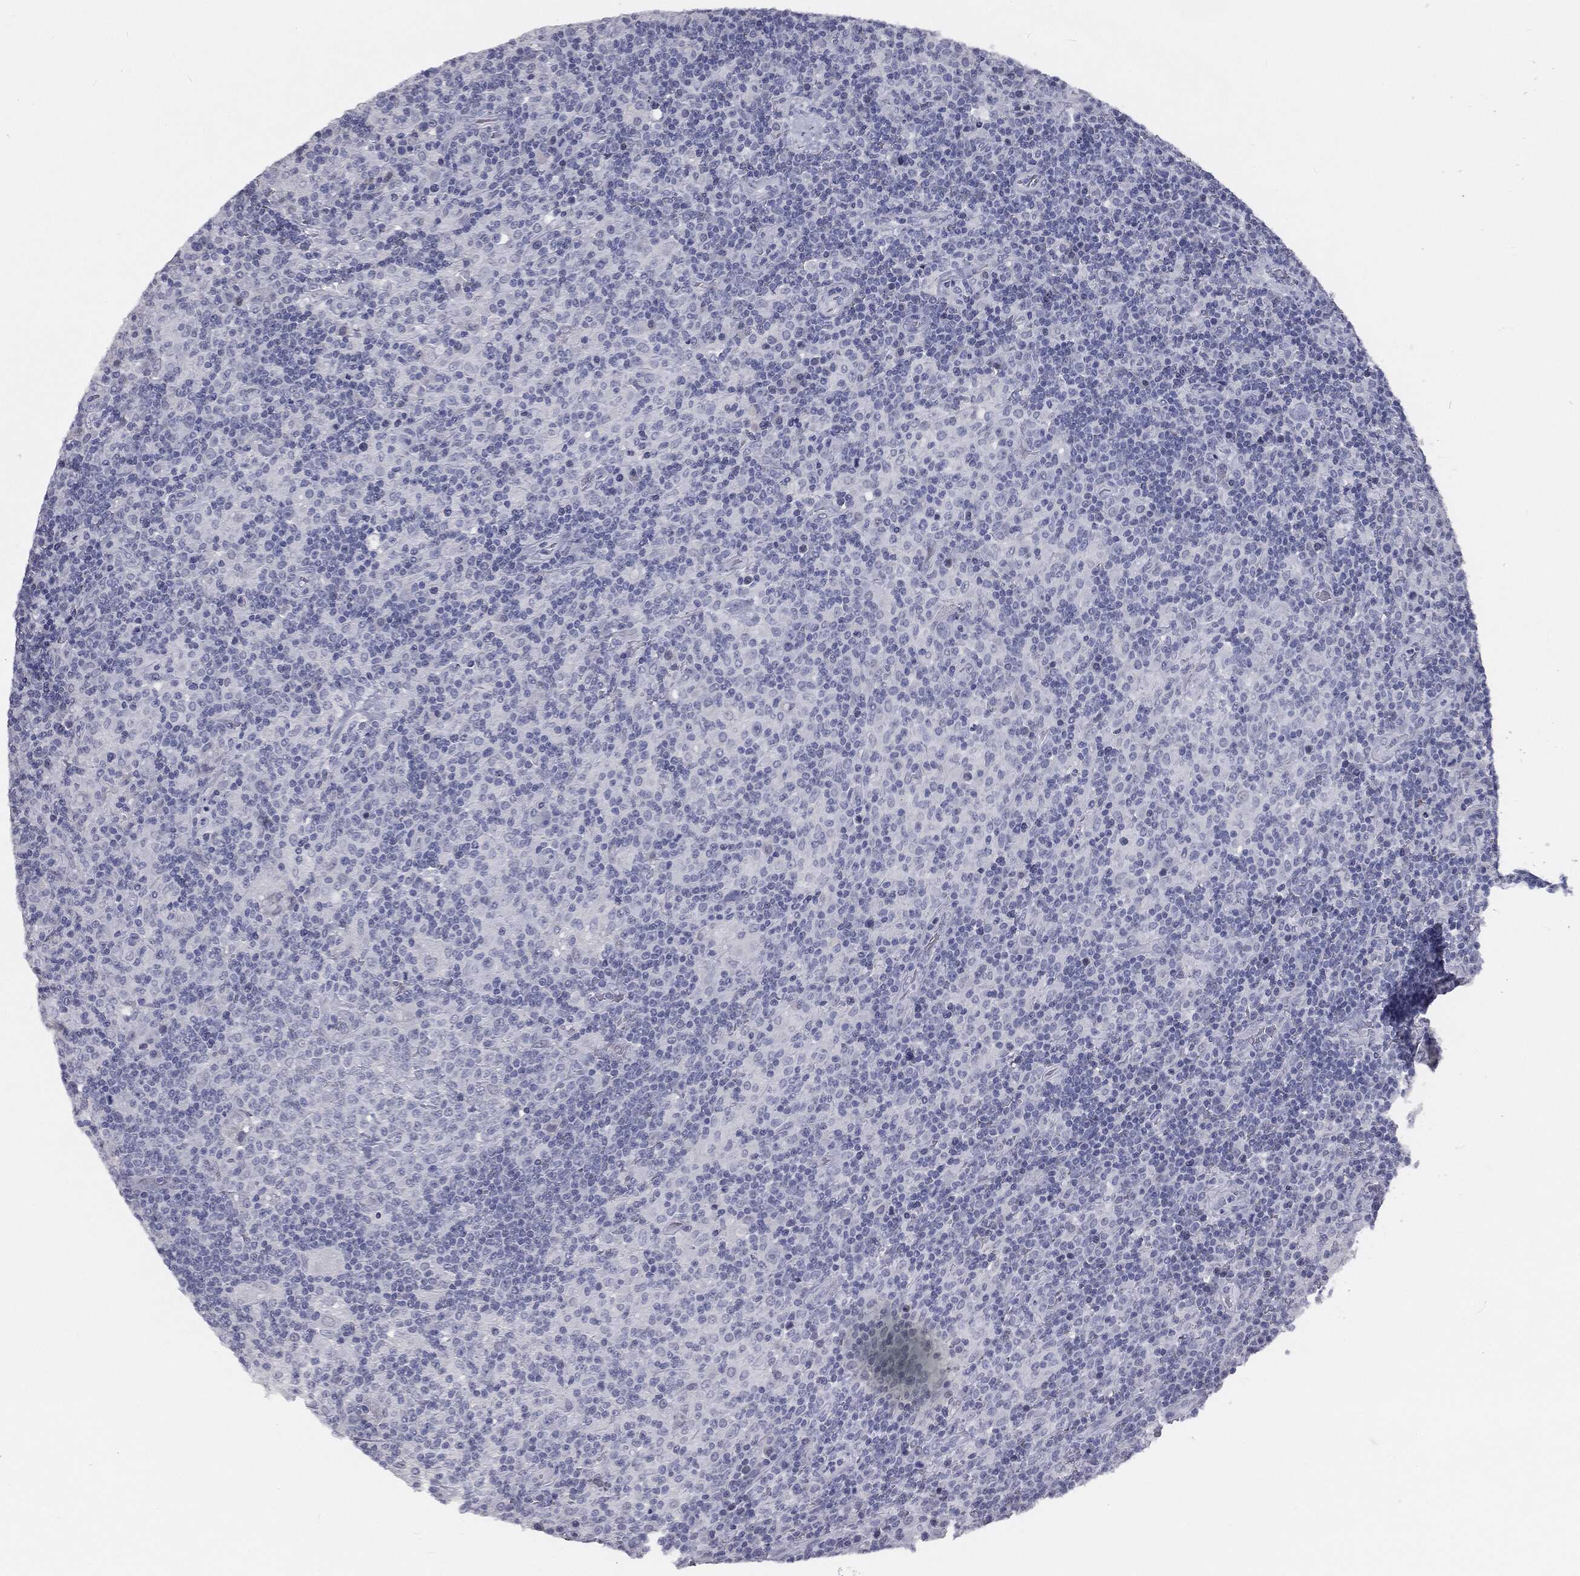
{"staining": {"intensity": "negative", "quantity": "none", "location": "none"}, "tissue": "lymphoma", "cell_type": "Tumor cells", "image_type": "cancer", "snomed": [{"axis": "morphology", "description": "Hodgkin's disease, NOS"}, {"axis": "topography", "description": "Lymph node"}], "caption": "There is no significant expression in tumor cells of Hodgkin's disease.", "gene": "PRAME", "patient": {"sex": "male", "age": 70}}